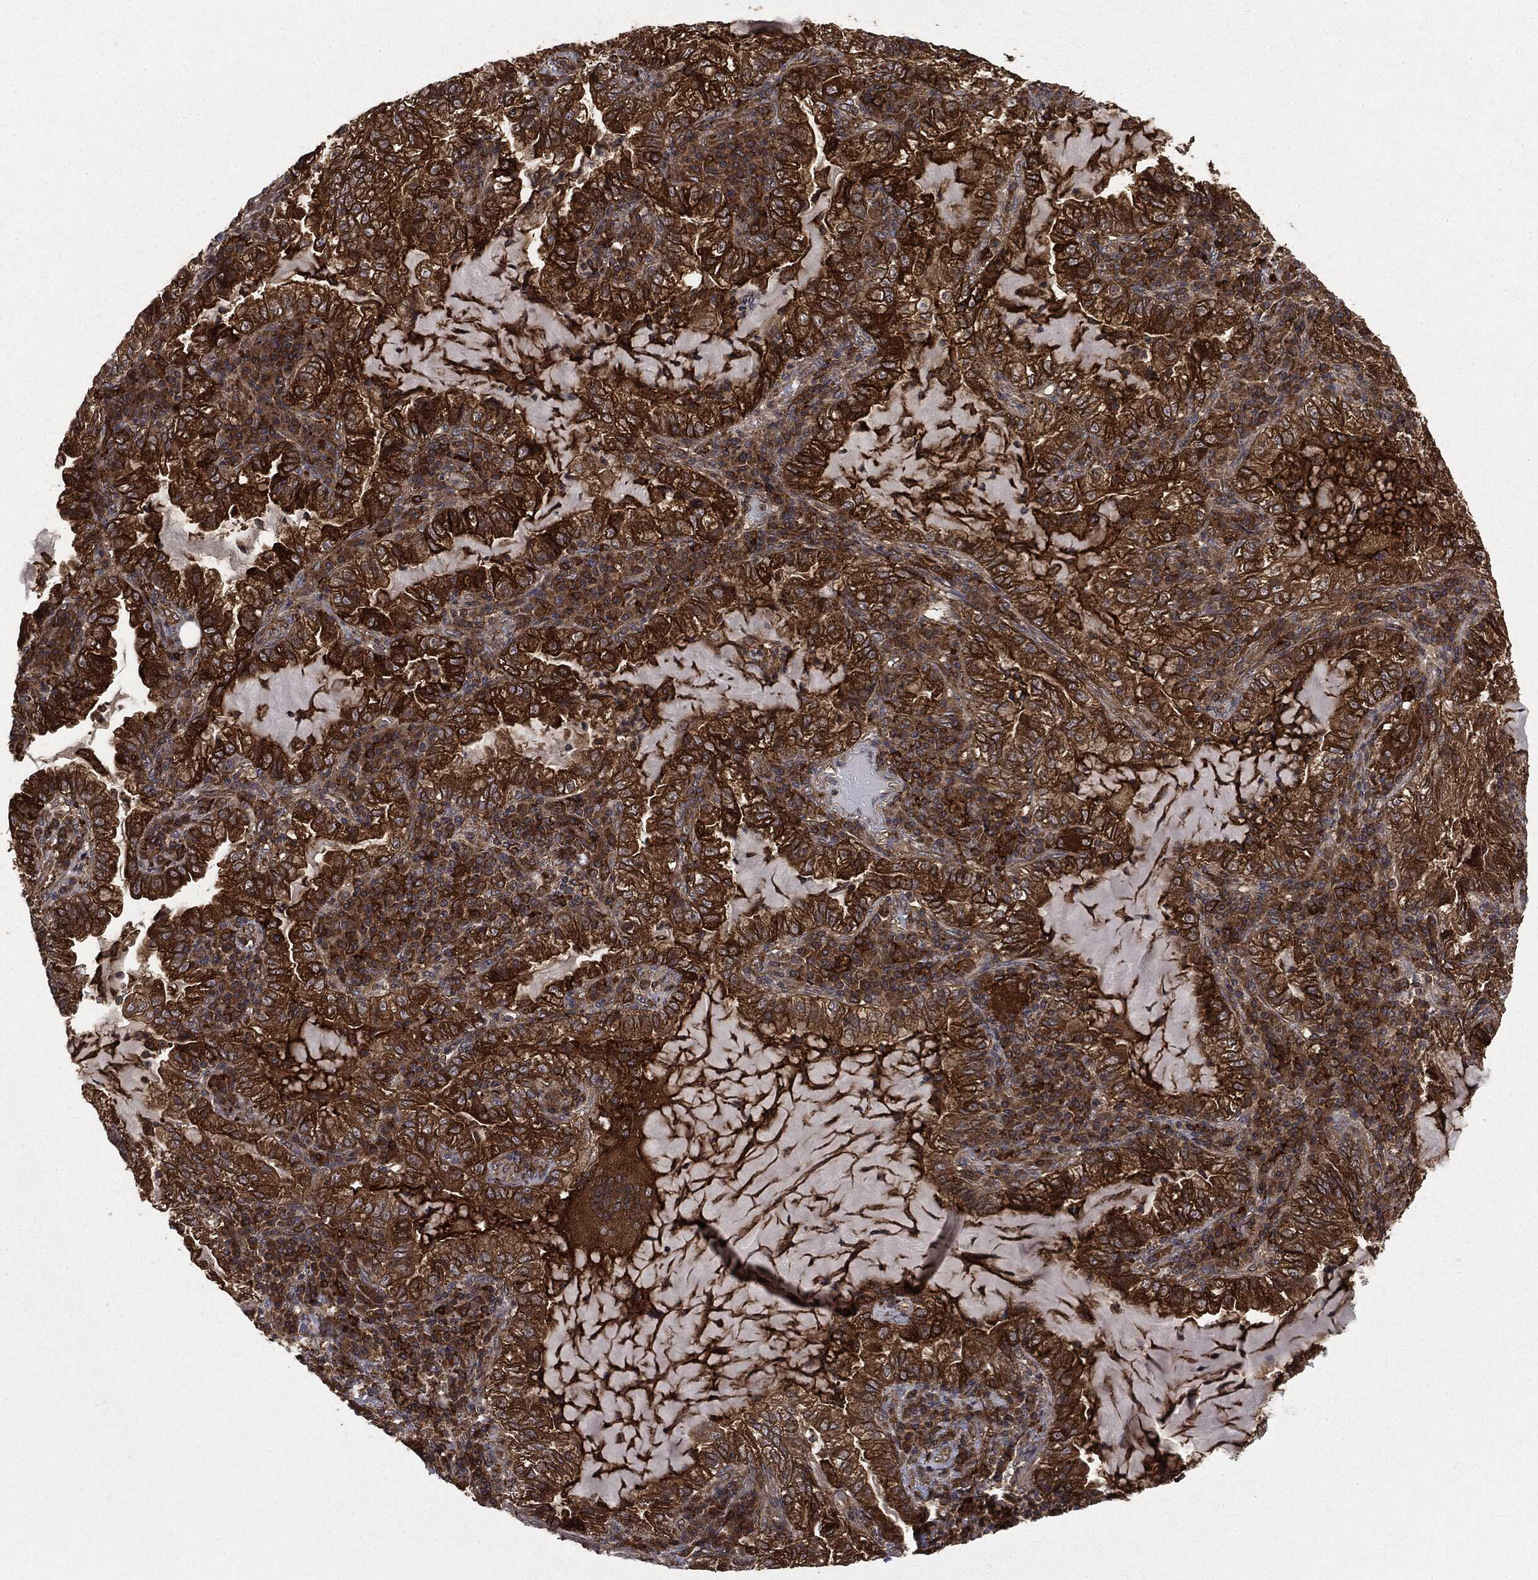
{"staining": {"intensity": "strong", "quantity": ">75%", "location": "cytoplasmic/membranous"}, "tissue": "lung cancer", "cell_type": "Tumor cells", "image_type": "cancer", "snomed": [{"axis": "morphology", "description": "Adenocarcinoma, NOS"}, {"axis": "topography", "description": "Lung"}], "caption": "Protein staining of lung cancer (adenocarcinoma) tissue displays strong cytoplasmic/membranous expression in approximately >75% of tumor cells. (brown staining indicates protein expression, while blue staining denotes nuclei).", "gene": "SNX5", "patient": {"sex": "female", "age": 73}}